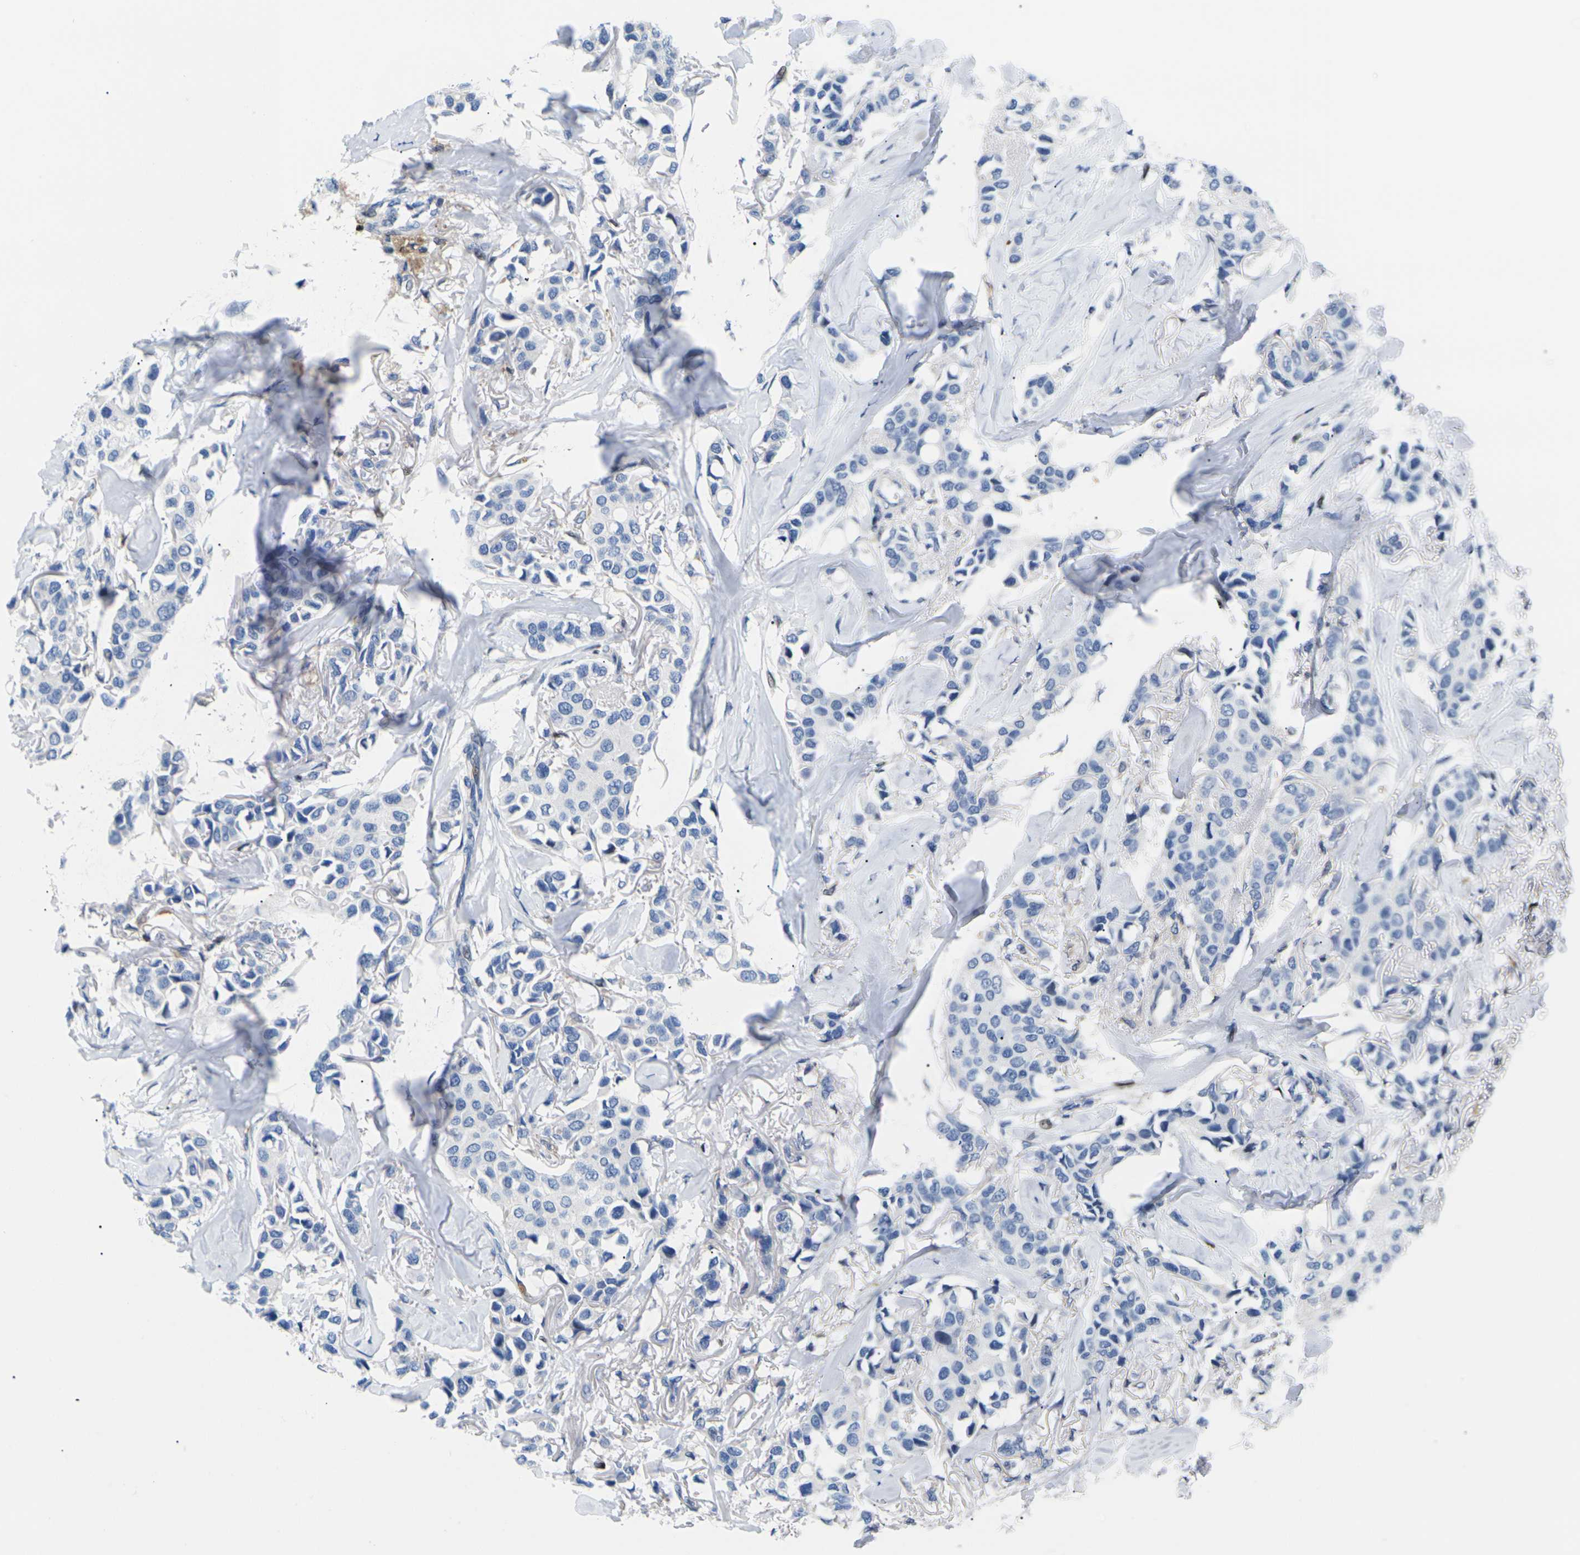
{"staining": {"intensity": "moderate", "quantity": "<25%", "location": "nuclear"}, "tissue": "breast cancer", "cell_type": "Tumor cells", "image_type": "cancer", "snomed": [{"axis": "morphology", "description": "Duct carcinoma"}, {"axis": "topography", "description": "Breast"}], "caption": "Tumor cells exhibit moderate nuclear expression in about <25% of cells in breast cancer (invasive ductal carcinoma). The staining was performed using DAB (3,3'-diaminobenzidine) to visualize the protein expression in brown, while the nuclei were stained in blue with hematoxylin (Magnification: 20x).", "gene": "RPS6KA3", "patient": {"sex": "female", "age": 80}}